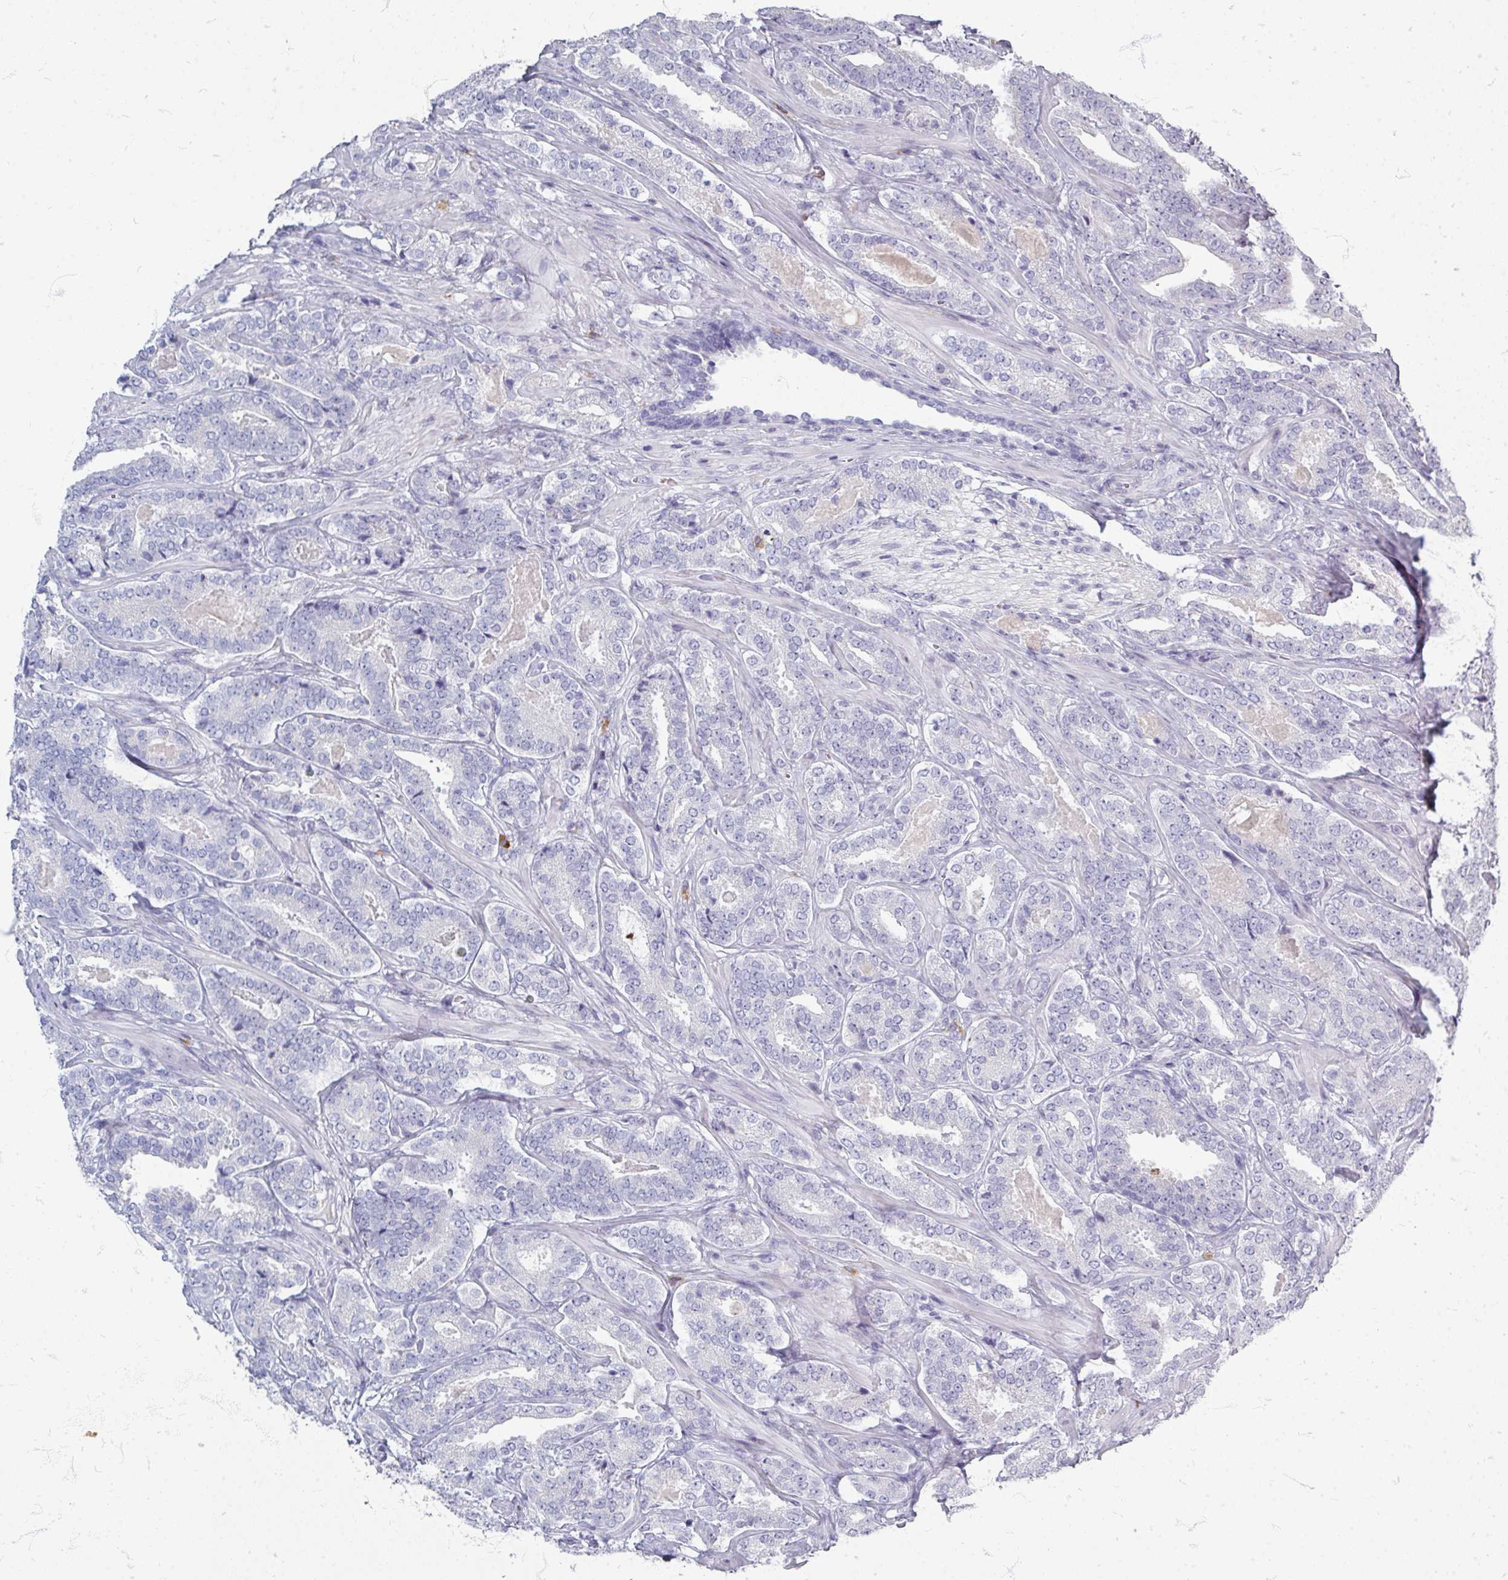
{"staining": {"intensity": "negative", "quantity": "none", "location": "none"}, "tissue": "prostate cancer", "cell_type": "Tumor cells", "image_type": "cancer", "snomed": [{"axis": "morphology", "description": "Adenocarcinoma, High grade"}, {"axis": "topography", "description": "Prostate"}], "caption": "DAB (3,3'-diaminobenzidine) immunohistochemical staining of prostate cancer (high-grade adenocarcinoma) displays no significant positivity in tumor cells. (DAB immunohistochemistry (IHC) with hematoxylin counter stain).", "gene": "ZNF878", "patient": {"sex": "male", "age": 65}}